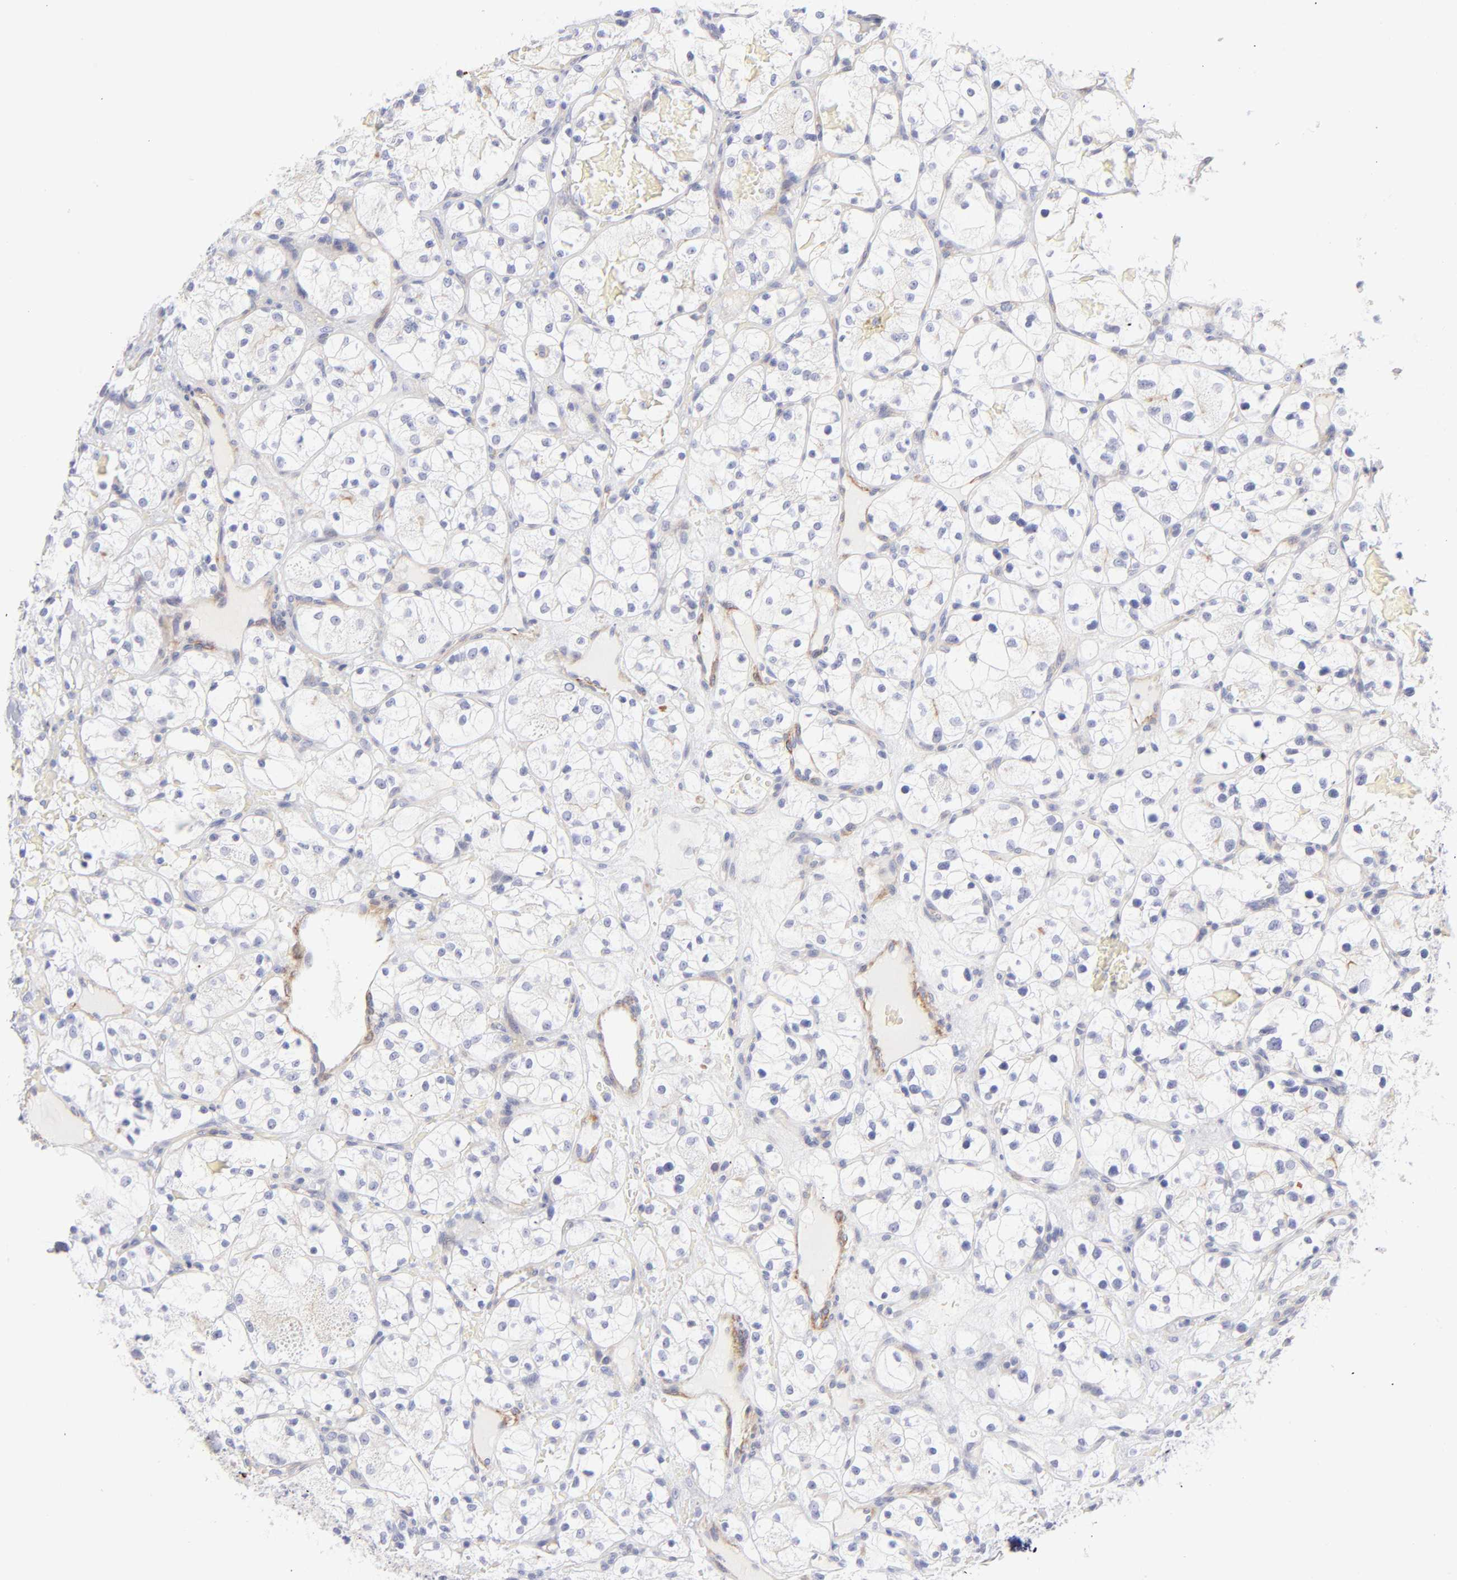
{"staining": {"intensity": "negative", "quantity": "none", "location": "none"}, "tissue": "renal cancer", "cell_type": "Tumor cells", "image_type": "cancer", "snomed": [{"axis": "morphology", "description": "Adenocarcinoma, NOS"}, {"axis": "topography", "description": "Kidney"}], "caption": "Tumor cells are negative for brown protein staining in renal cancer. The staining is performed using DAB (3,3'-diaminobenzidine) brown chromogen with nuclei counter-stained in using hematoxylin.", "gene": "ACTA2", "patient": {"sex": "female", "age": 60}}